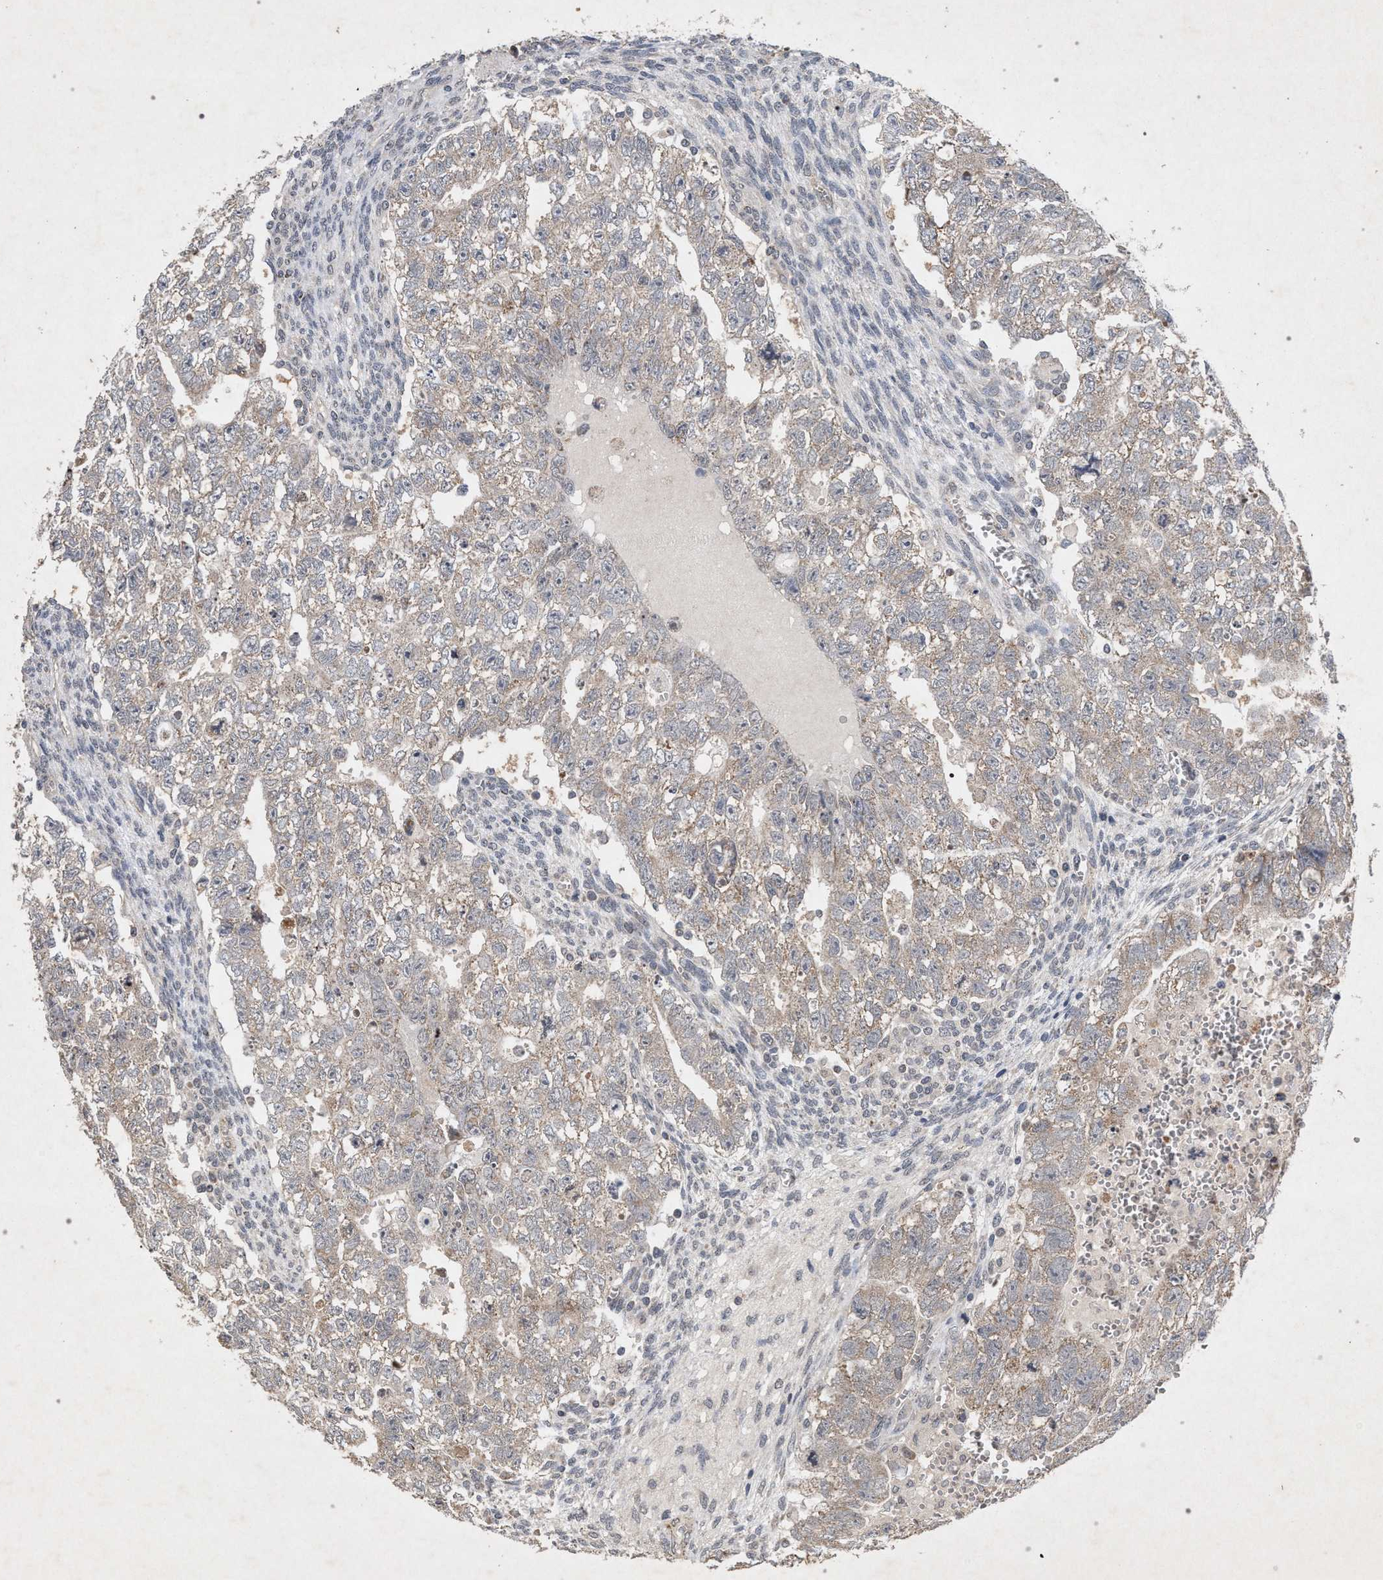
{"staining": {"intensity": "weak", "quantity": "<25%", "location": "cytoplasmic/membranous"}, "tissue": "testis cancer", "cell_type": "Tumor cells", "image_type": "cancer", "snomed": [{"axis": "morphology", "description": "Seminoma, NOS"}, {"axis": "morphology", "description": "Carcinoma, Embryonal, NOS"}, {"axis": "topography", "description": "Testis"}], "caption": "Immunohistochemical staining of testis seminoma shows no significant expression in tumor cells. (DAB (3,3'-diaminobenzidine) immunohistochemistry visualized using brightfield microscopy, high magnification).", "gene": "PKD2L1", "patient": {"sex": "male", "age": 38}}